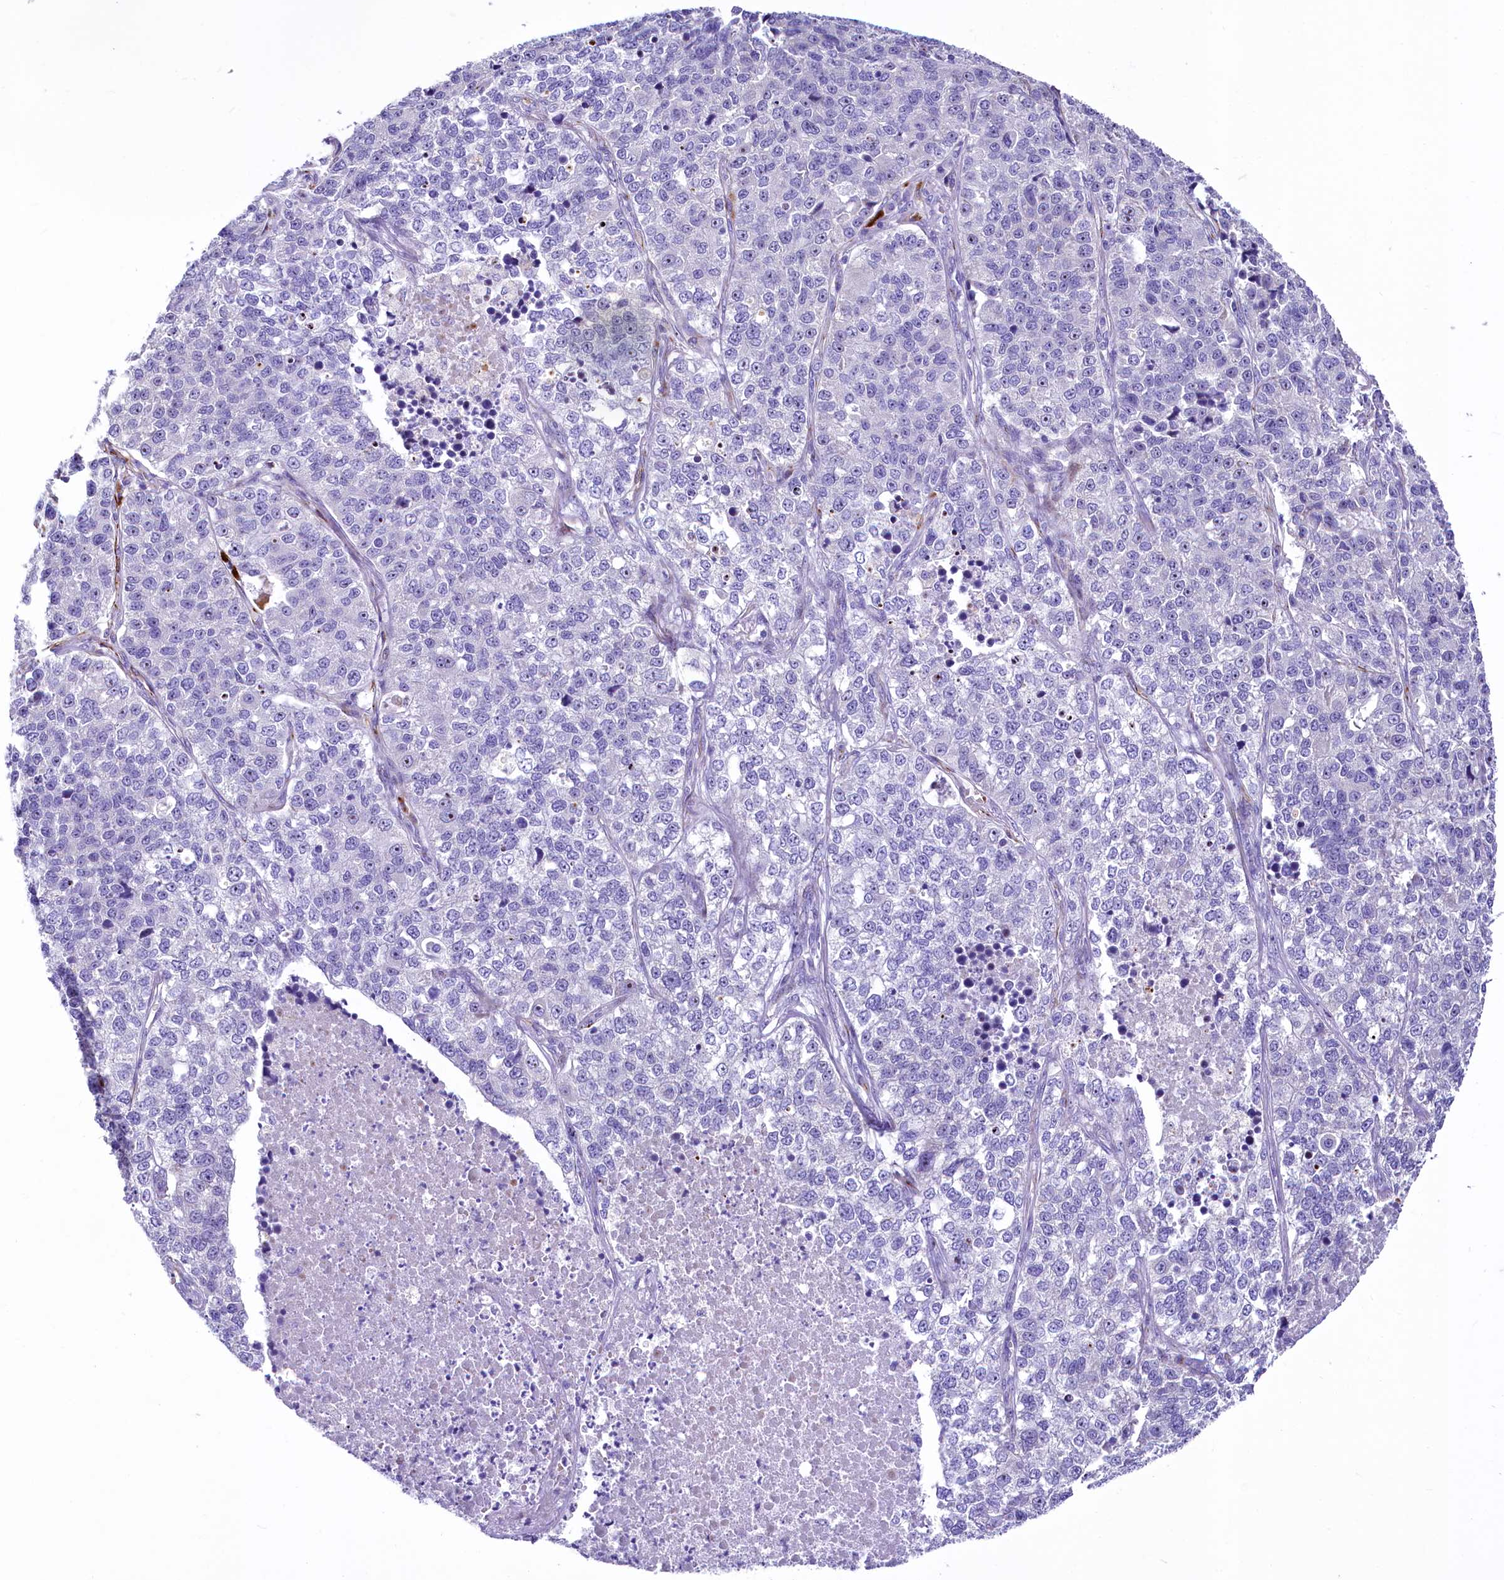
{"staining": {"intensity": "negative", "quantity": "none", "location": "none"}, "tissue": "lung cancer", "cell_type": "Tumor cells", "image_type": "cancer", "snomed": [{"axis": "morphology", "description": "Adenocarcinoma, NOS"}, {"axis": "topography", "description": "Lung"}], "caption": "A high-resolution photomicrograph shows immunohistochemistry (IHC) staining of lung cancer, which reveals no significant positivity in tumor cells.", "gene": "SH3TC2", "patient": {"sex": "male", "age": 49}}